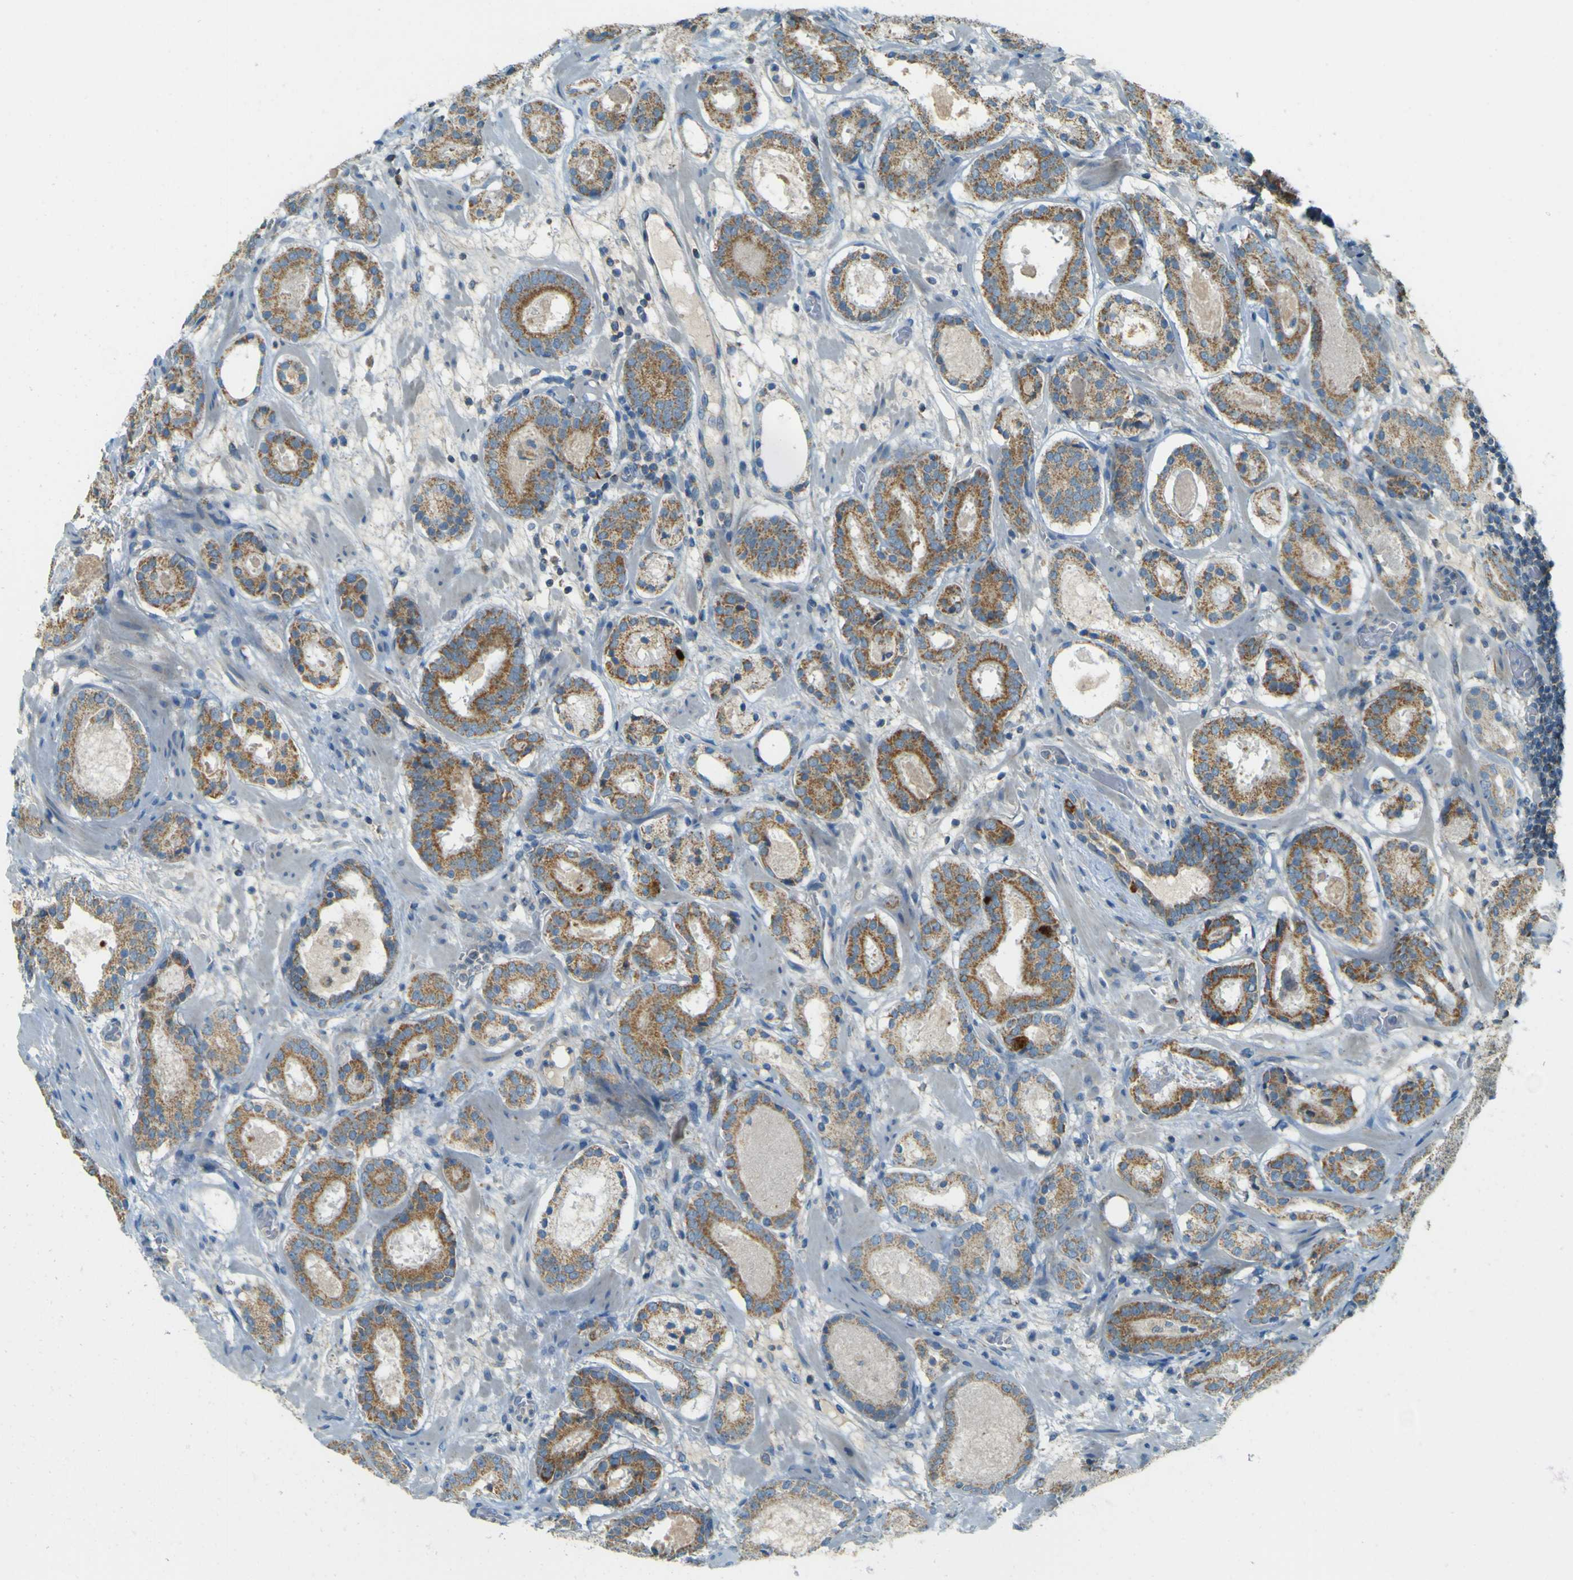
{"staining": {"intensity": "moderate", "quantity": ">75%", "location": "cytoplasmic/membranous"}, "tissue": "prostate cancer", "cell_type": "Tumor cells", "image_type": "cancer", "snomed": [{"axis": "morphology", "description": "Adenocarcinoma, High grade"}, {"axis": "topography", "description": "Prostate"}], "caption": "DAB immunohistochemical staining of human prostate adenocarcinoma (high-grade) displays moderate cytoplasmic/membranous protein staining in about >75% of tumor cells. (DAB = brown stain, brightfield microscopy at high magnification).", "gene": "FKTN", "patient": {"sex": "male", "age": 64}}